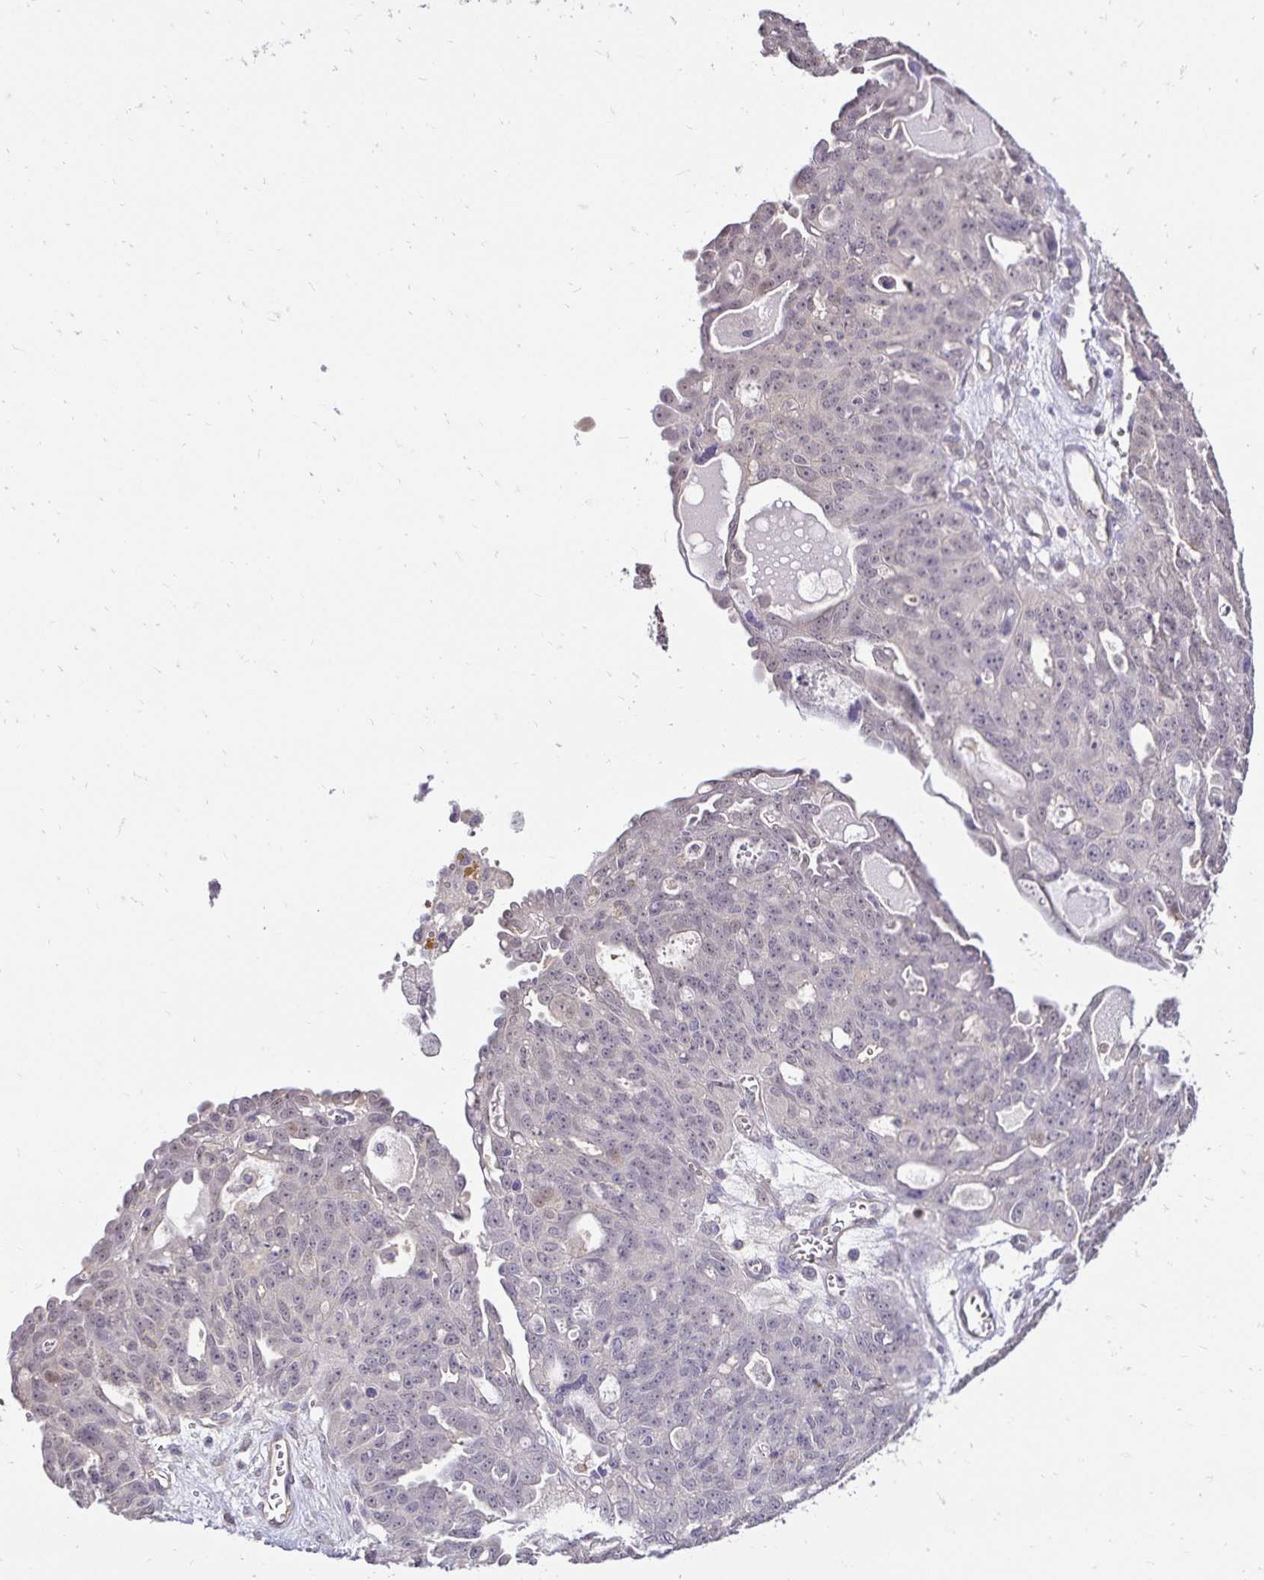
{"staining": {"intensity": "negative", "quantity": "none", "location": "none"}, "tissue": "ovarian cancer", "cell_type": "Tumor cells", "image_type": "cancer", "snomed": [{"axis": "morphology", "description": "Carcinoma, endometroid"}, {"axis": "topography", "description": "Ovary"}], "caption": "Immunohistochemistry micrograph of human ovarian cancer (endometroid carcinoma) stained for a protein (brown), which reveals no positivity in tumor cells.", "gene": "SLC9A1", "patient": {"sex": "female", "age": 70}}